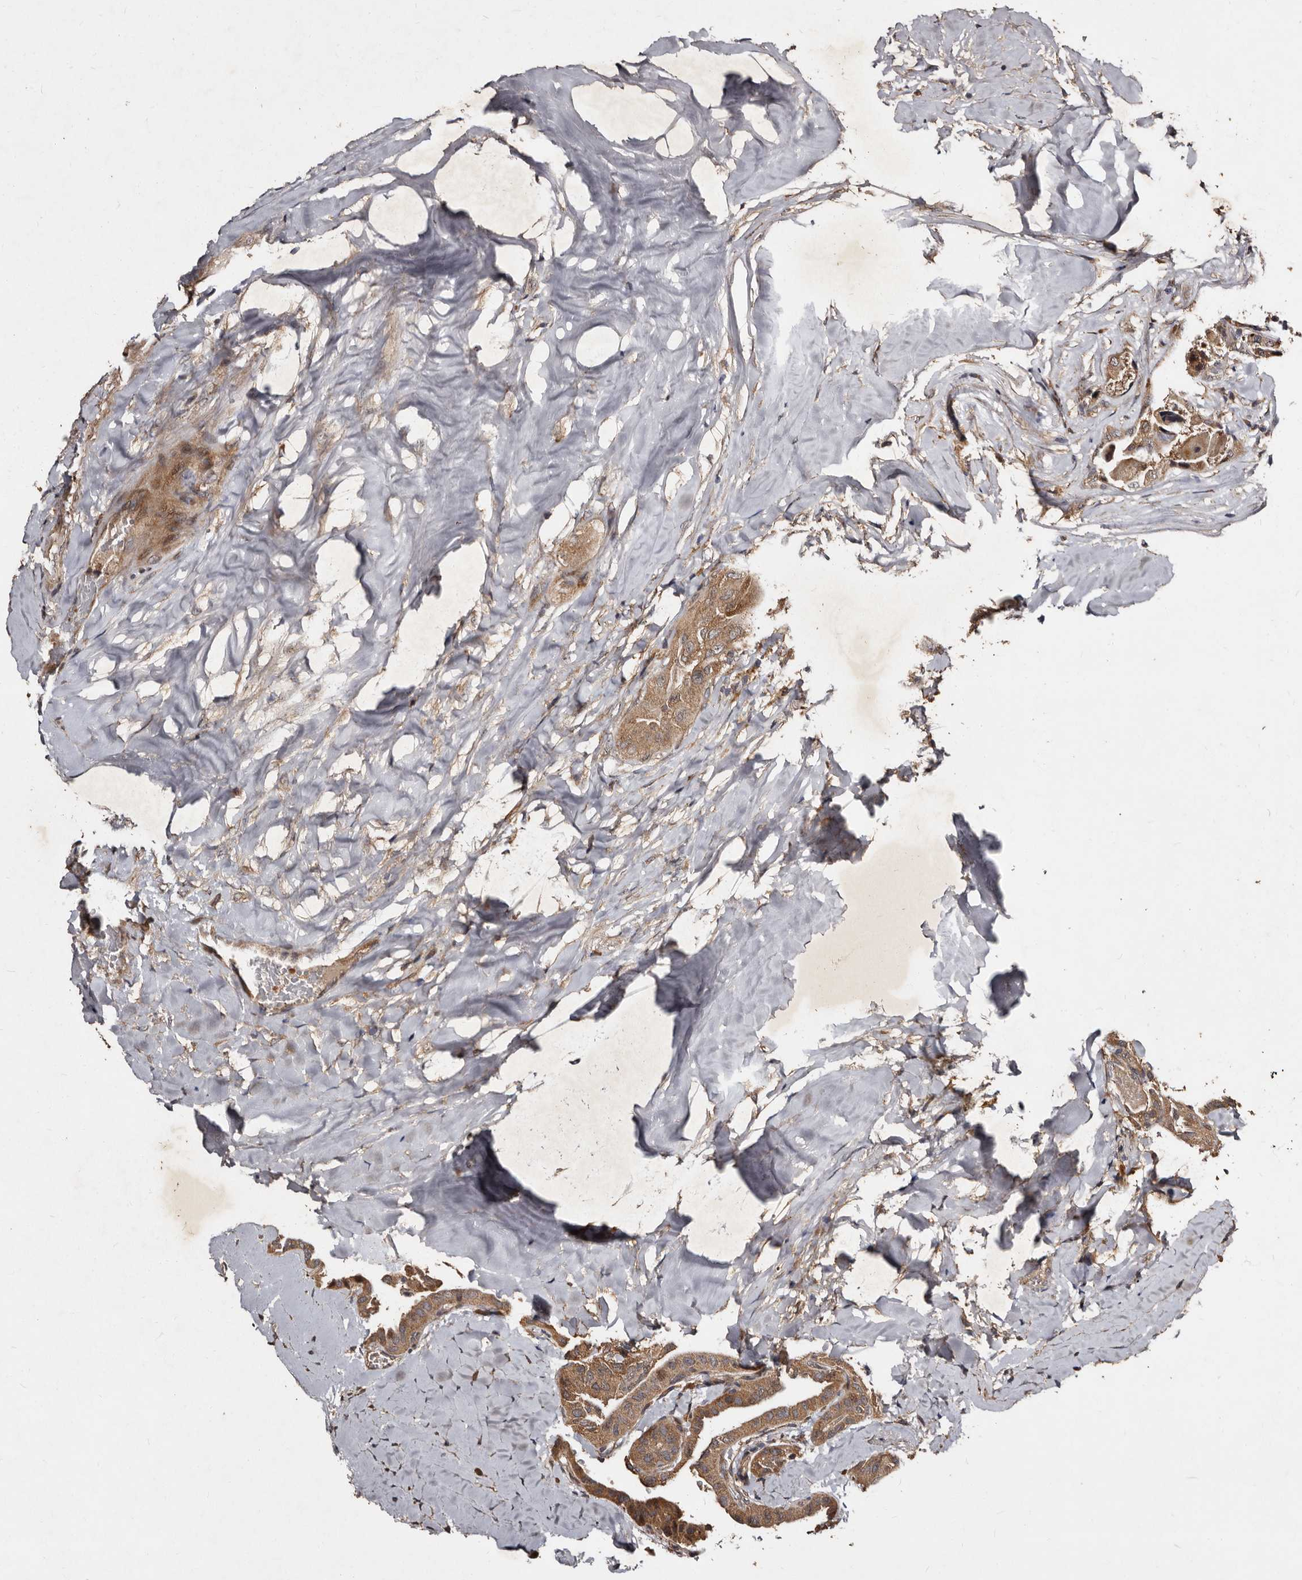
{"staining": {"intensity": "moderate", "quantity": ">75%", "location": "cytoplasmic/membranous"}, "tissue": "thyroid cancer", "cell_type": "Tumor cells", "image_type": "cancer", "snomed": [{"axis": "morphology", "description": "Papillary adenocarcinoma, NOS"}, {"axis": "topography", "description": "Thyroid gland"}], "caption": "Thyroid cancer (papillary adenocarcinoma) stained for a protein demonstrates moderate cytoplasmic/membranous positivity in tumor cells.", "gene": "MKRN3", "patient": {"sex": "male", "age": 77}}